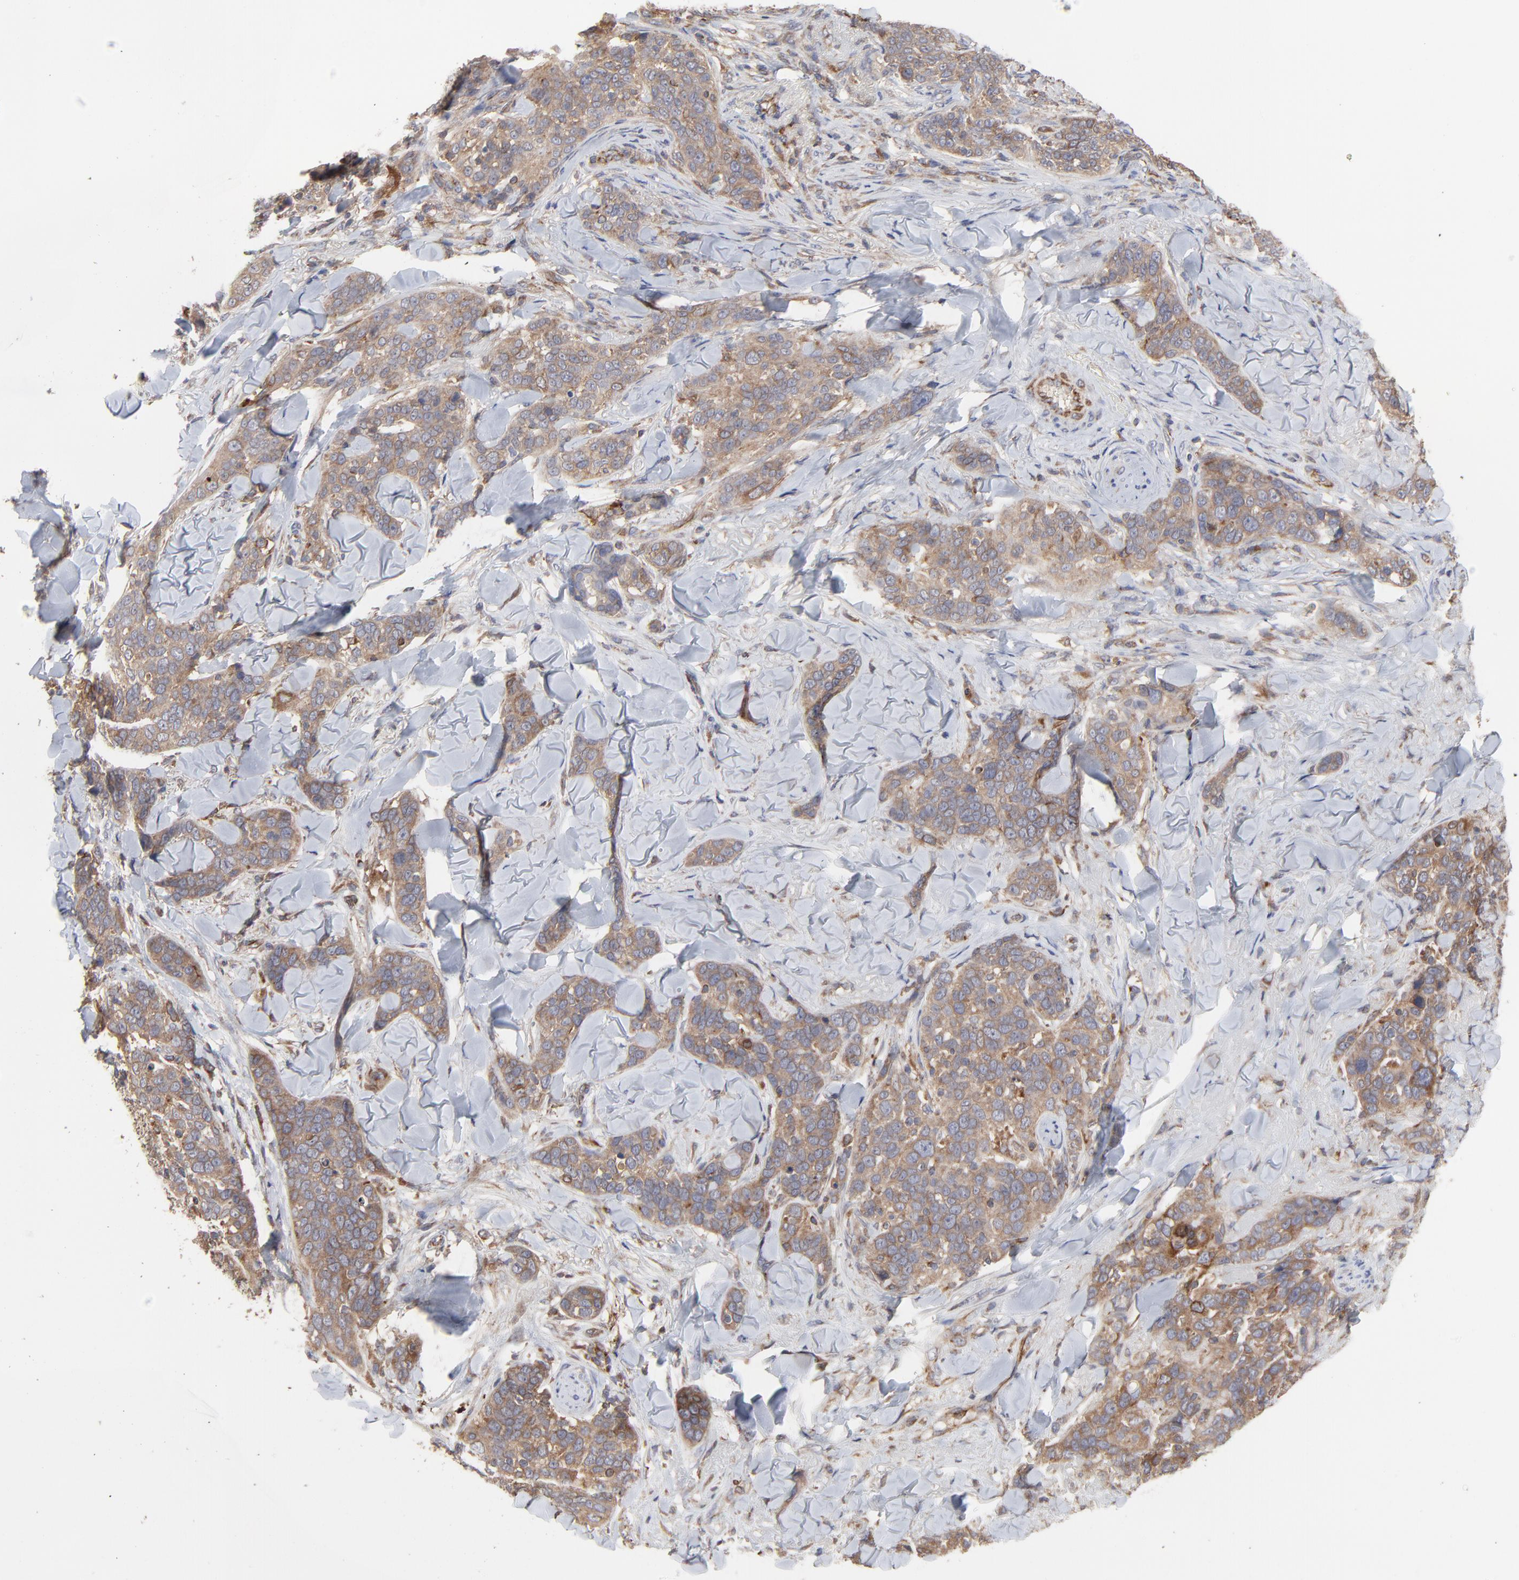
{"staining": {"intensity": "moderate", "quantity": ">75%", "location": "cytoplasmic/membranous"}, "tissue": "skin cancer", "cell_type": "Tumor cells", "image_type": "cancer", "snomed": [{"axis": "morphology", "description": "Normal tissue, NOS"}, {"axis": "morphology", "description": "Squamous cell carcinoma, NOS"}, {"axis": "topography", "description": "Skin"}], "caption": "A histopathology image of human skin cancer stained for a protein shows moderate cytoplasmic/membranous brown staining in tumor cells. Using DAB (brown) and hematoxylin (blue) stains, captured at high magnification using brightfield microscopy.", "gene": "RAB9A", "patient": {"sex": "female", "age": 83}}